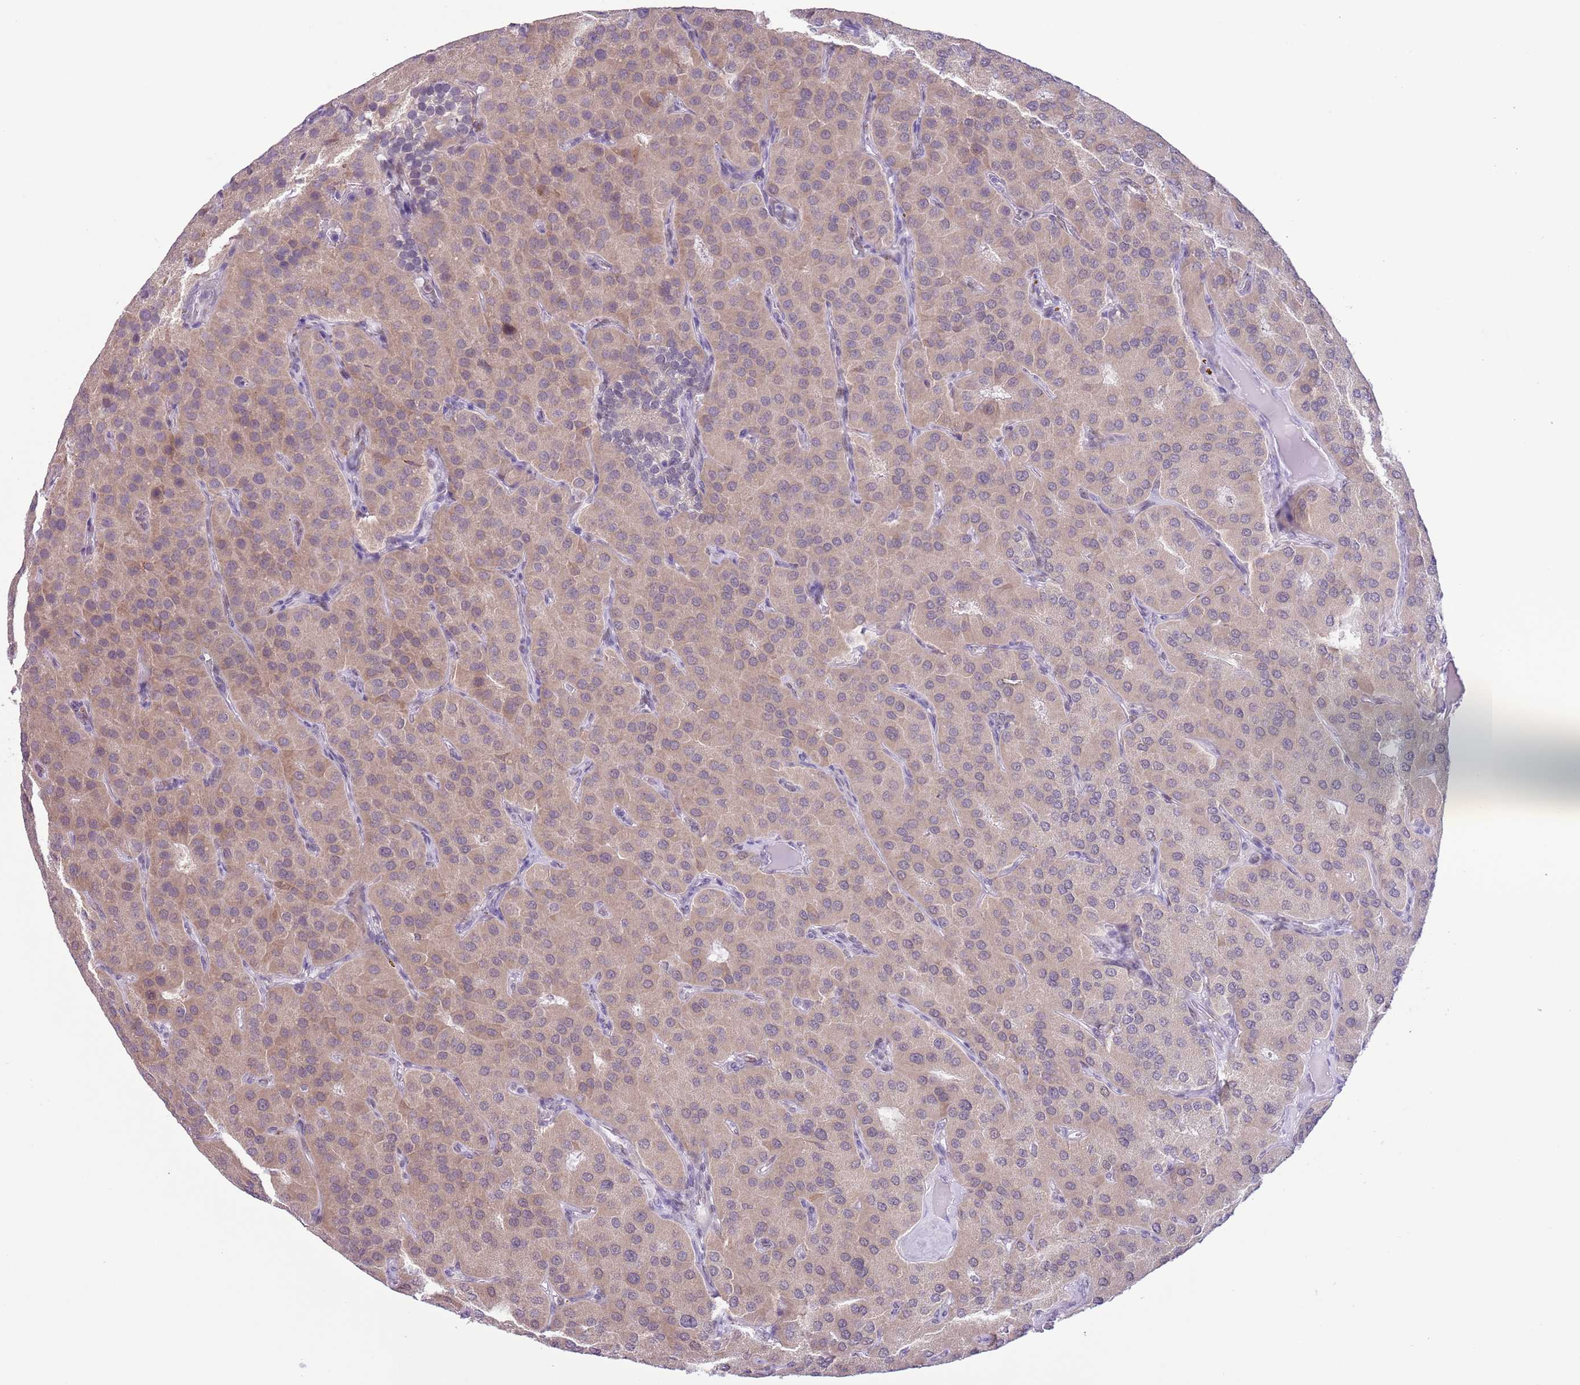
{"staining": {"intensity": "weak", "quantity": ">75%", "location": "cytoplasmic/membranous"}, "tissue": "parathyroid gland", "cell_type": "Glandular cells", "image_type": "normal", "snomed": [{"axis": "morphology", "description": "Normal tissue, NOS"}, {"axis": "morphology", "description": "Adenoma, NOS"}, {"axis": "topography", "description": "Parathyroid gland"}], "caption": "Immunohistochemistry histopathology image of benign parathyroid gland: human parathyroid gland stained using IHC reveals low levels of weak protein expression localized specifically in the cytoplasmic/membranous of glandular cells, appearing as a cytoplasmic/membranous brown color.", "gene": "ZNF576", "patient": {"sex": "female", "age": 86}}